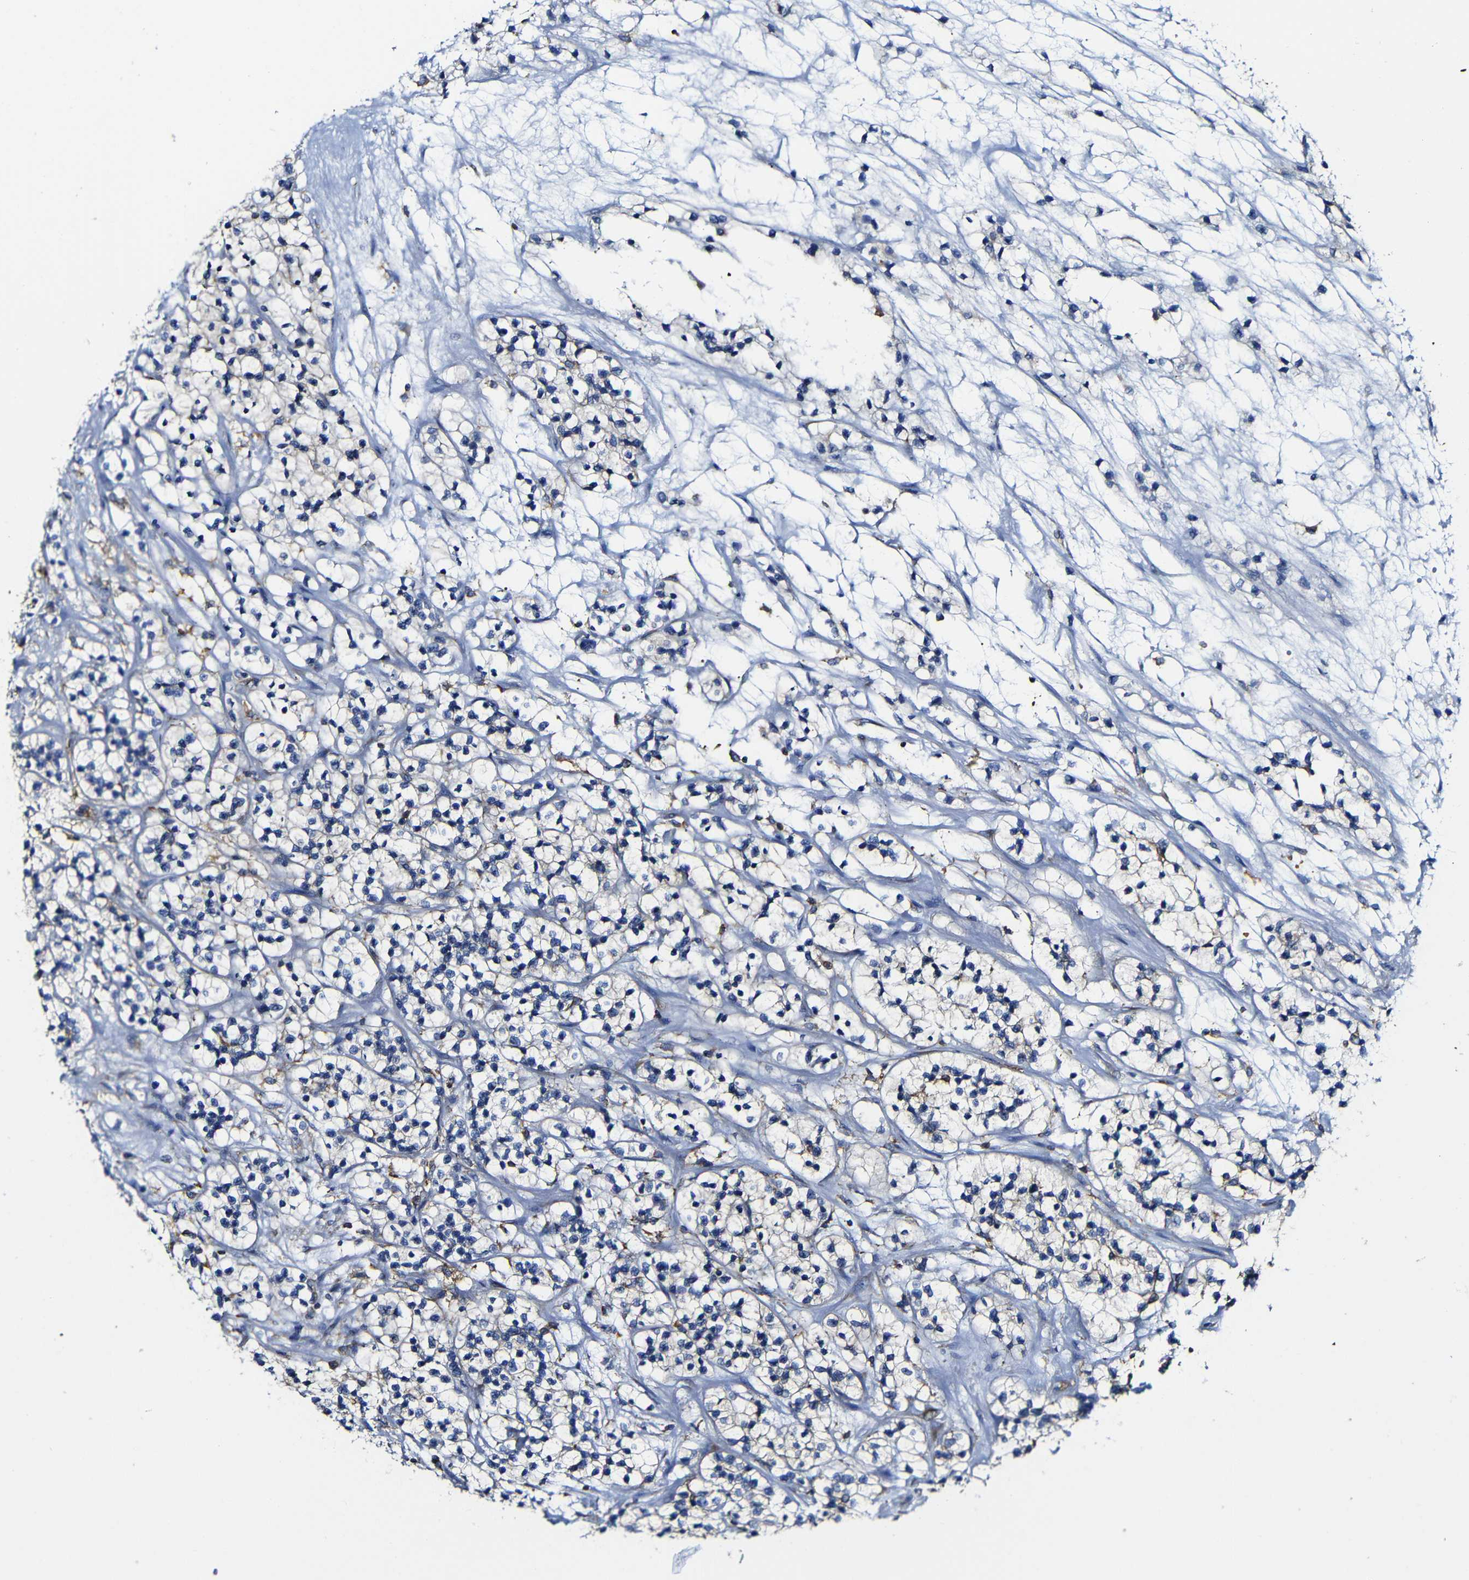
{"staining": {"intensity": "negative", "quantity": "none", "location": "none"}, "tissue": "renal cancer", "cell_type": "Tumor cells", "image_type": "cancer", "snomed": [{"axis": "morphology", "description": "Adenocarcinoma, NOS"}, {"axis": "topography", "description": "Kidney"}], "caption": "A histopathology image of human renal cancer (adenocarcinoma) is negative for staining in tumor cells.", "gene": "MSN", "patient": {"sex": "female", "age": 57}}